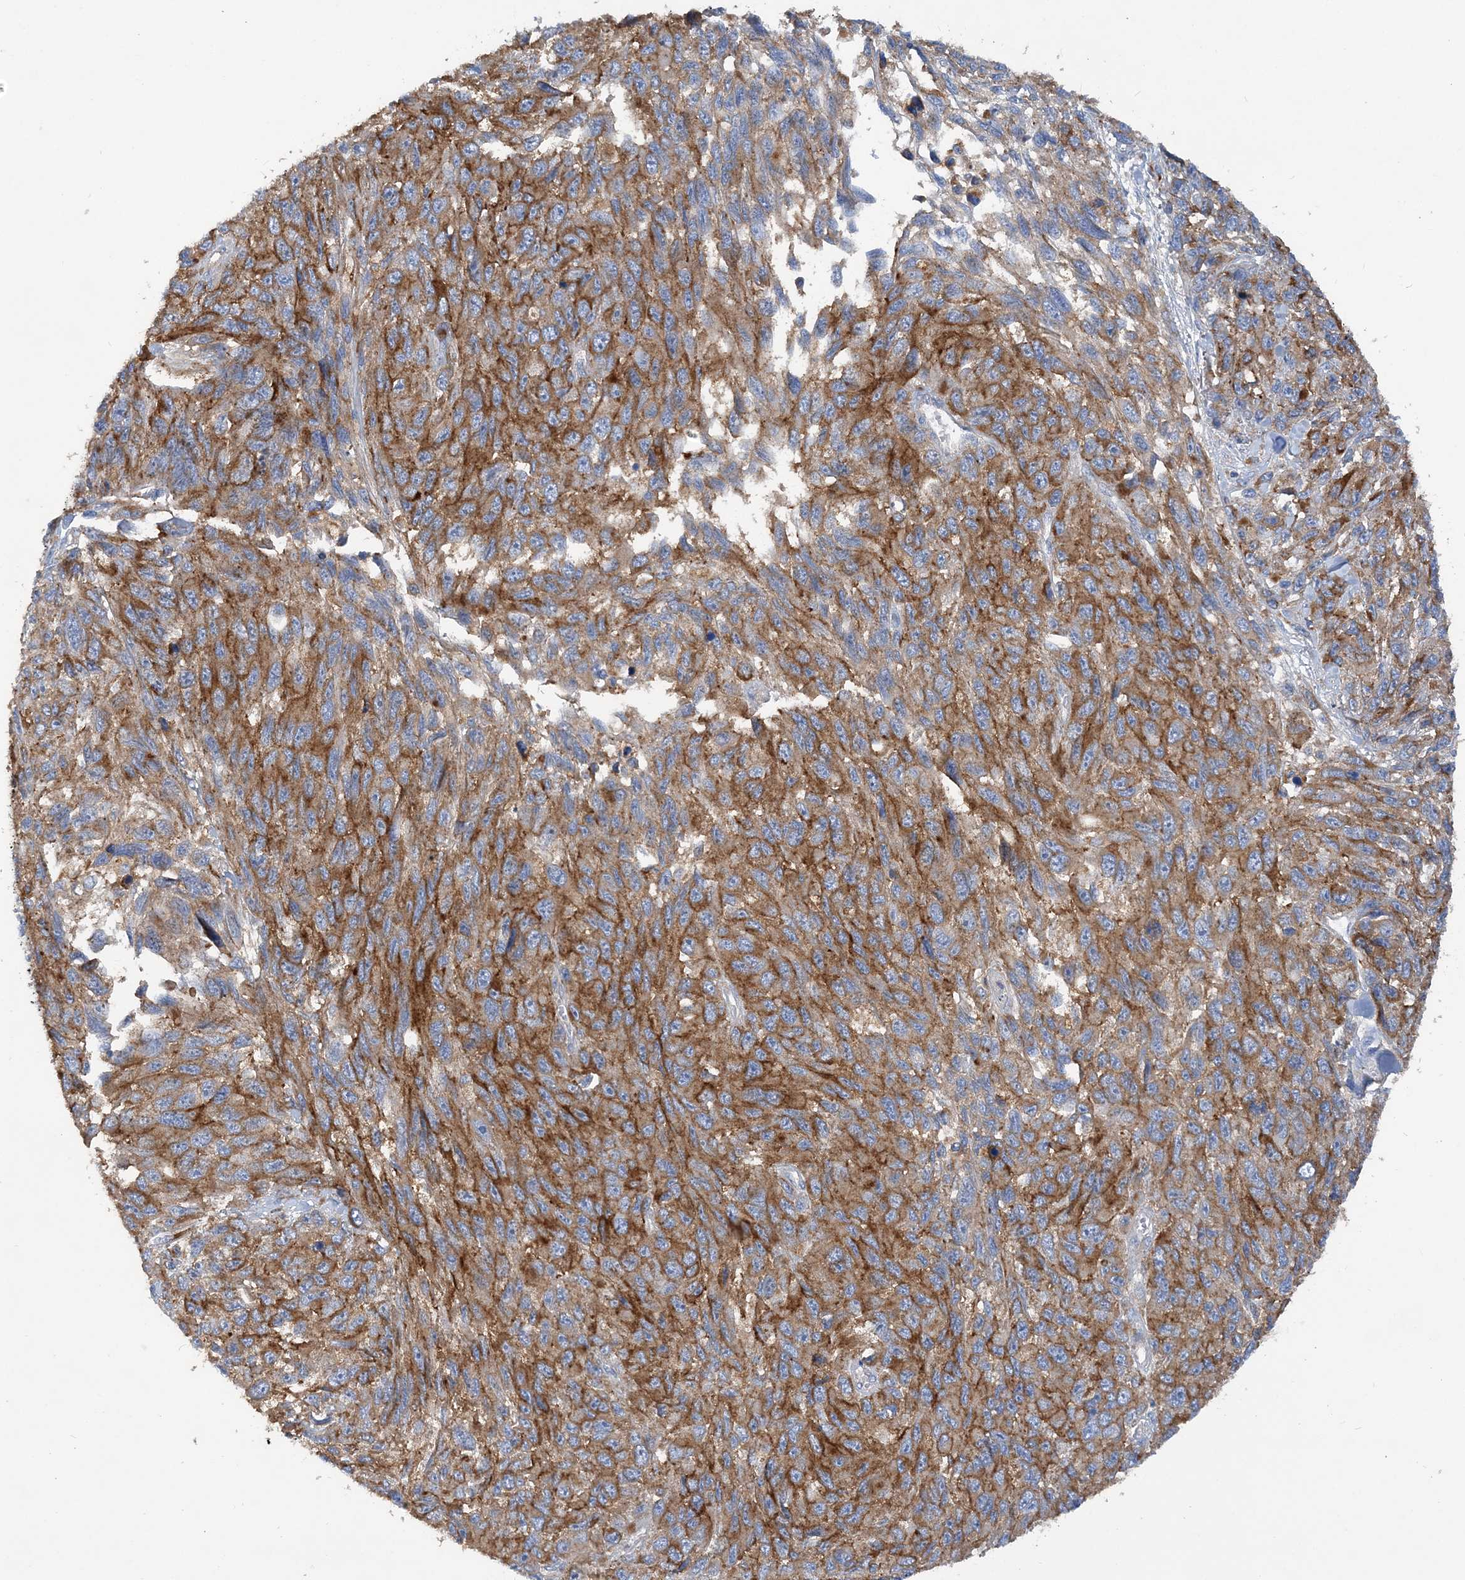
{"staining": {"intensity": "moderate", "quantity": ">75%", "location": "cytoplasmic/membranous"}, "tissue": "melanoma", "cell_type": "Tumor cells", "image_type": "cancer", "snomed": [{"axis": "morphology", "description": "Malignant melanoma, NOS"}, {"axis": "topography", "description": "Skin"}], "caption": "This image displays melanoma stained with immunohistochemistry to label a protein in brown. The cytoplasmic/membranous of tumor cells show moderate positivity for the protein. Nuclei are counter-stained blue.", "gene": "GRINA", "patient": {"sex": "female", "age": 96}}